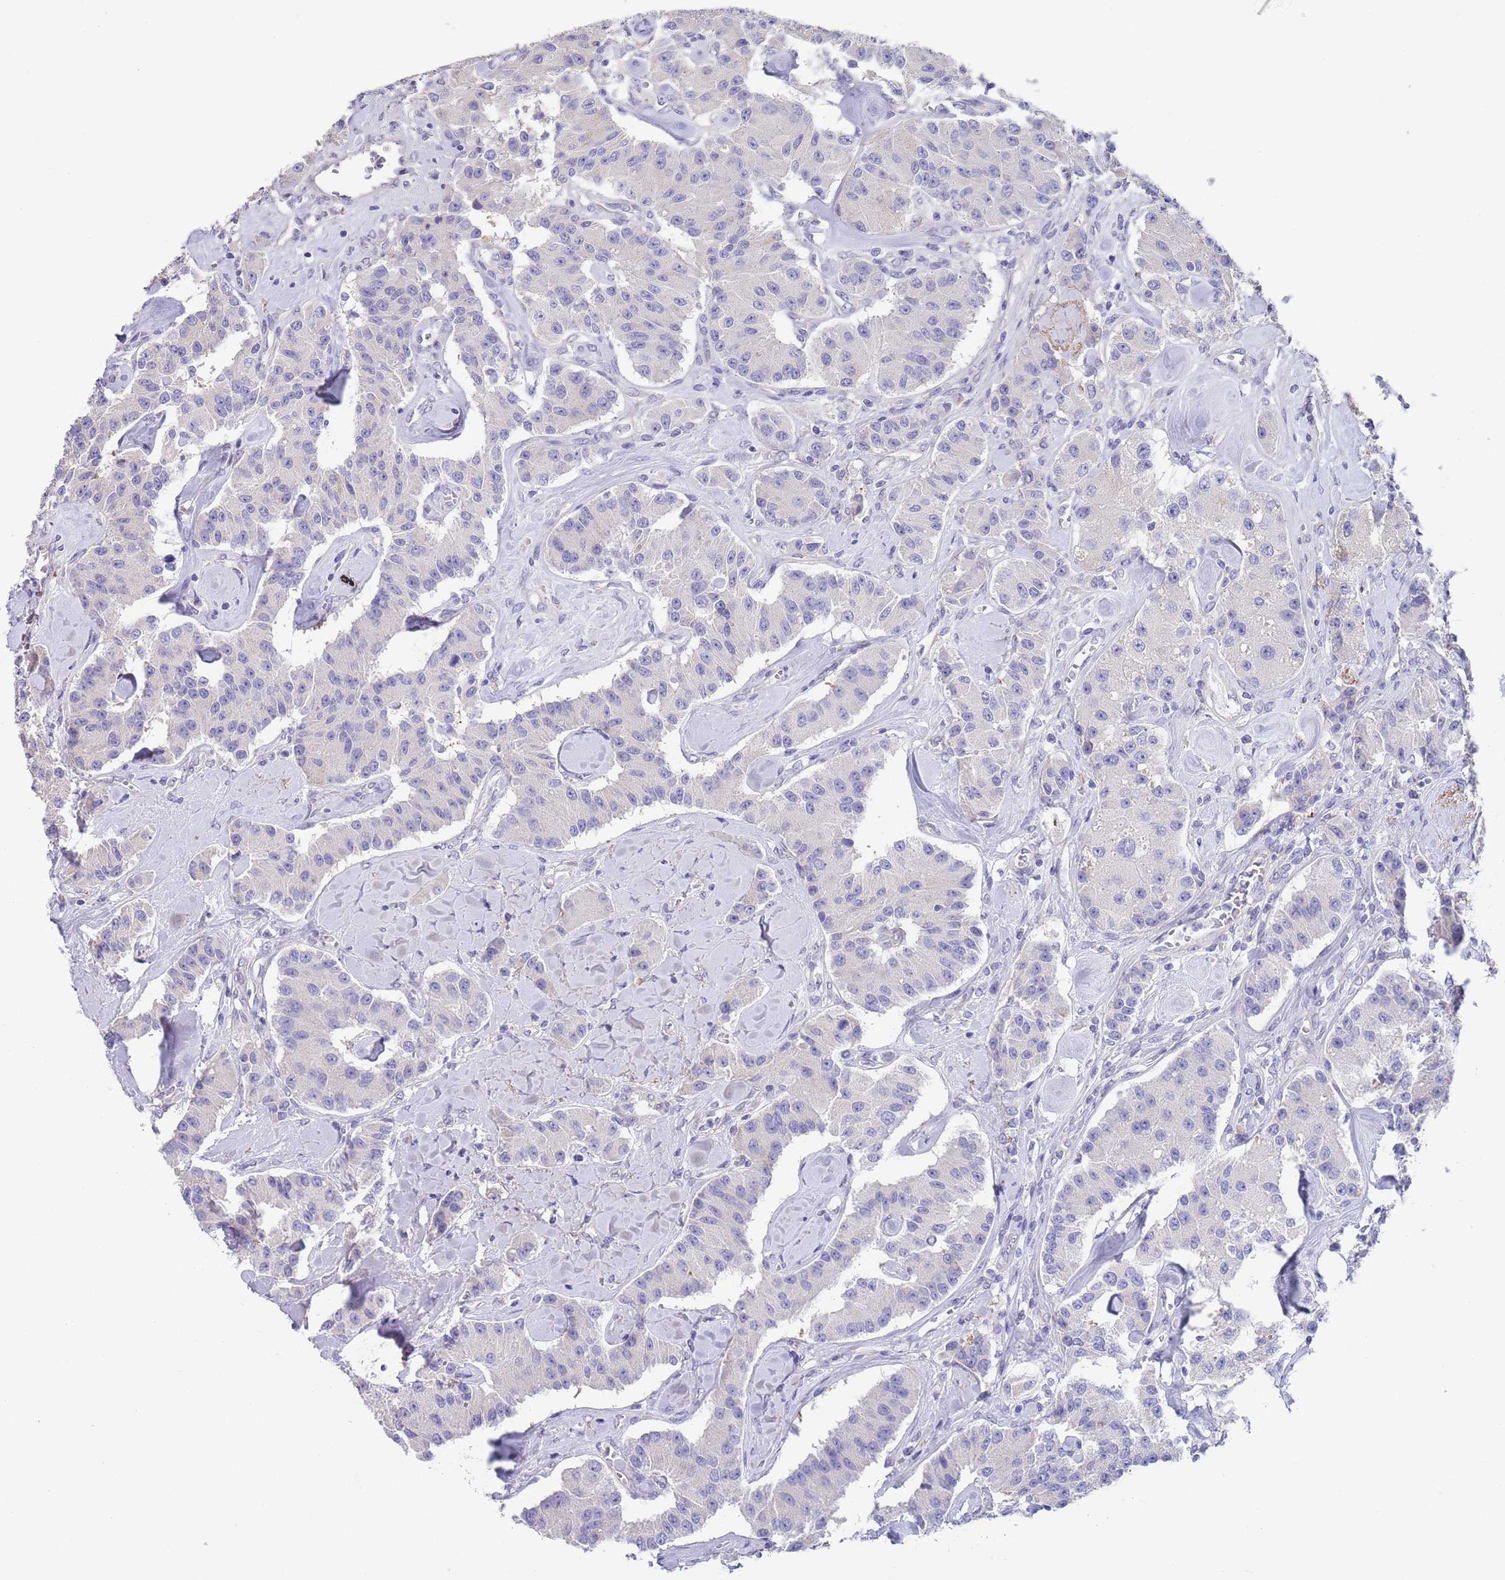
{"staining": {"intensity": "negative", "quantity": "none", "location": "none"}, "tissue": "carcinoid", "cell_type": "Tumor cells", "image_type": "cancer", "snomed": [{"axis": "morphology", "description": "Carcinoid, malignant, NOS"}, {"axis": "topography", "description": "Pancreas"}], "caption": "Immunohistochemistry (IHC) image of human carcinoid stained for a protein (brown), which reveals no expression in tumor cells. Nuclei are stained in blue.", "gene": "RNF169", "patient": {"sex": "male", "age": 41}}